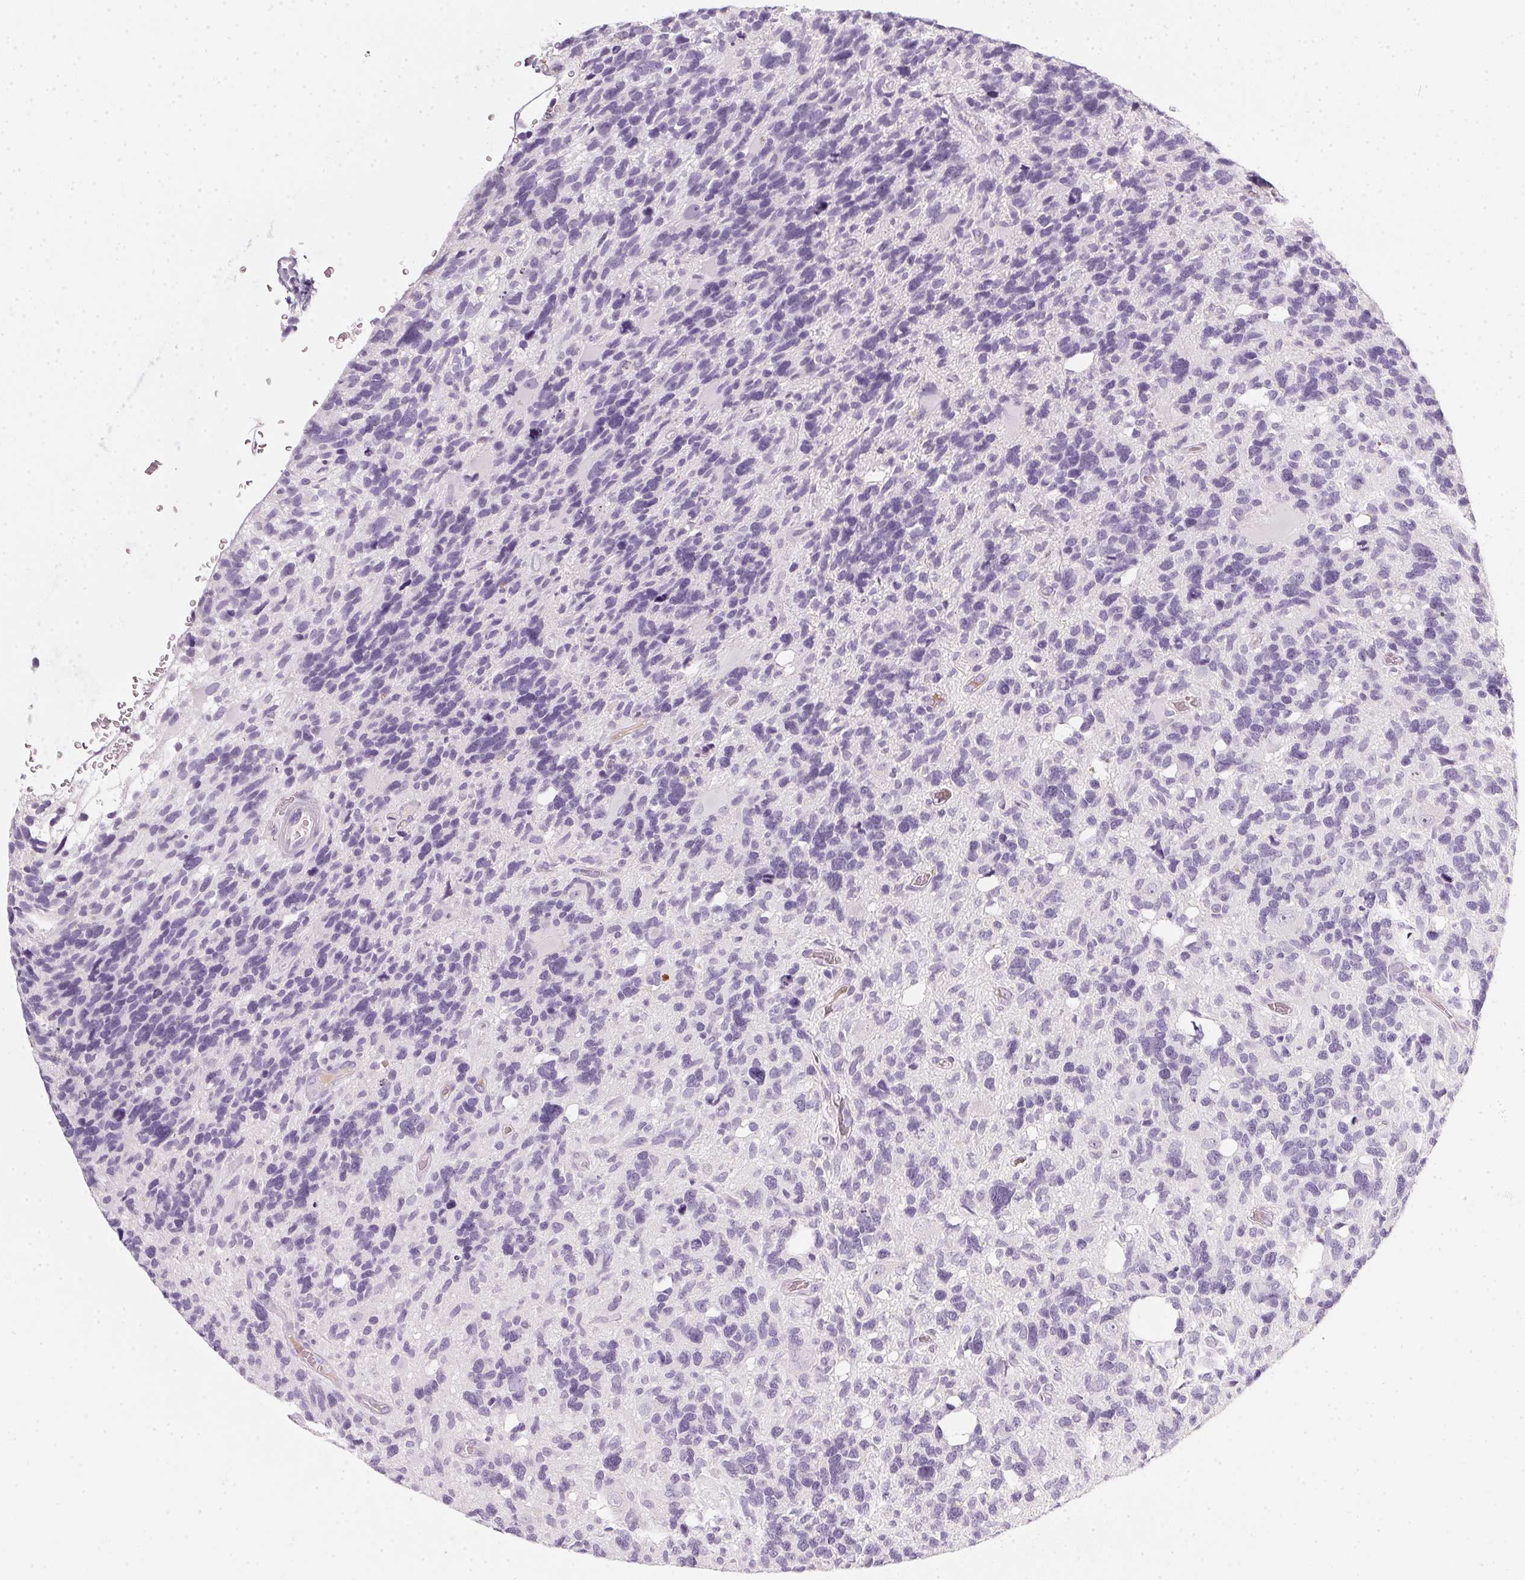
{"staining": {"intensity": "negative", "quantity": "none", "location": "none"}, "tissue": "glioma", "cell_type": "Tumor cells", "image_type": "cancer", "snomed": [{"axis": "morphology", "description": "Glioma, malignant, High grade"}, {"axis": "topography", "description": "Brain"}], "caption": "A high-resolution photomicrograph shows immunohistochemistry staining of glioma, which exhibits no significant positivity in tumor cells. (IHC, brightfield microscopy, high magnification).", "gene": "TMEM72", "patient": {"sex": "male", "age": 49}}